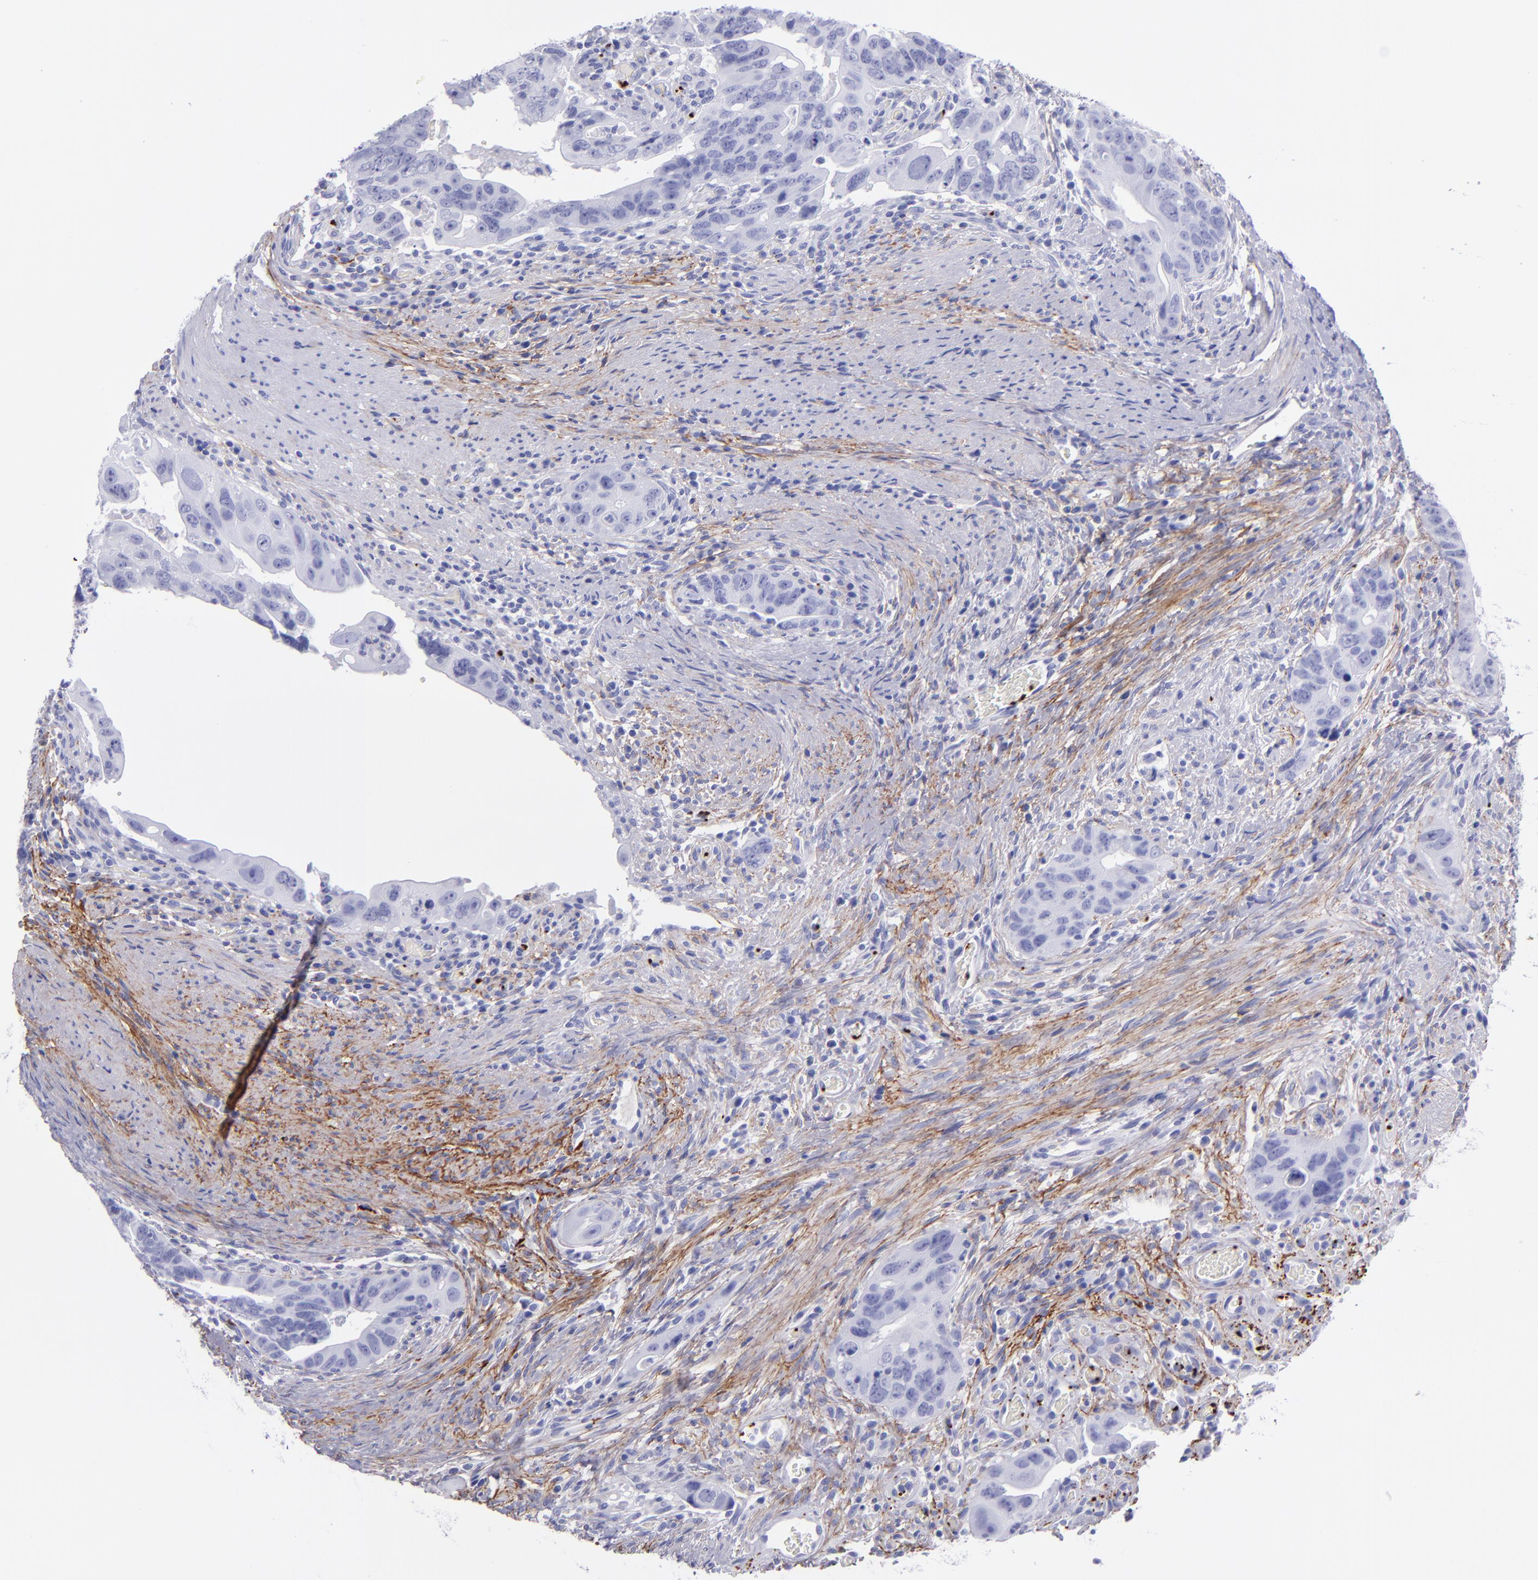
{"staining": {"intensity": "negative", "quantity": "none", "location": "none"}, "tissue": "colorectal cancer", "cell_type": "Tumor cells", "image_type": "cancer", "snomed": [{"axis": "morphology", "description": "Adenocarcinoma, NOS"}, {"axis": "topography", "description": "Rectum"}], "caption": "Immunohistochemistry photomicrograph of neoplastic tissue: human colorectal adenocarcinoma stained with DAB shows no significant protein positivity in tumor cells.", "gene": "EFCAB13", "patient": {"sex": "male", "age": 53}}